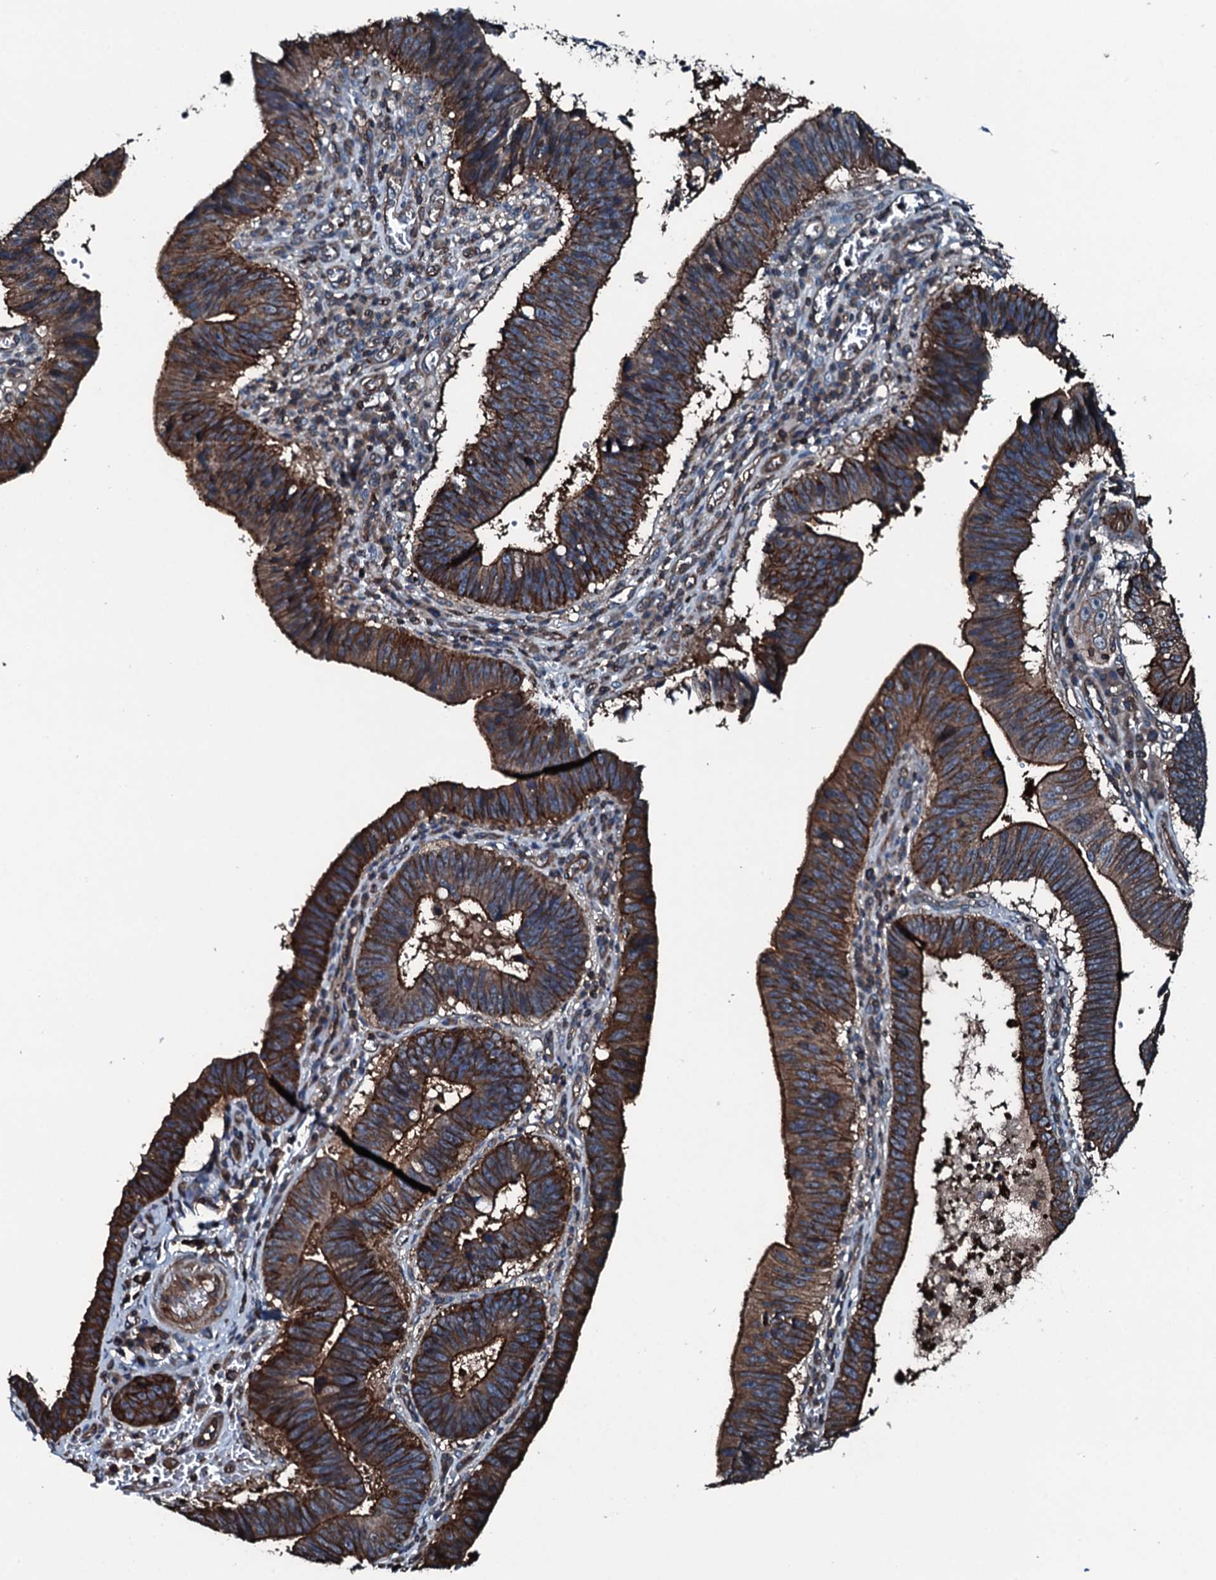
{"staining": {"intensity": "strong", "quantity": ">75%", "location": "cytoplasmic/membranous"}, "tissue": "stomach cancer", "cell_type": "Tumor cells", "image_type": "cancer", "snomed": [{"axis": "morphology", "description": "Adenocarcinoma, NOS"}, {"axis": "topography", "description": "Stomach"}], "caption": "Stomach cancer stained with DAB immunohistochemistry (IHC) demonstrates high levels of strong cytoplasmic/membranous positivity in about >75% of tumor cells.", "gene": "SLC25A38", "patient": {"sex": "male", "age": 59}}